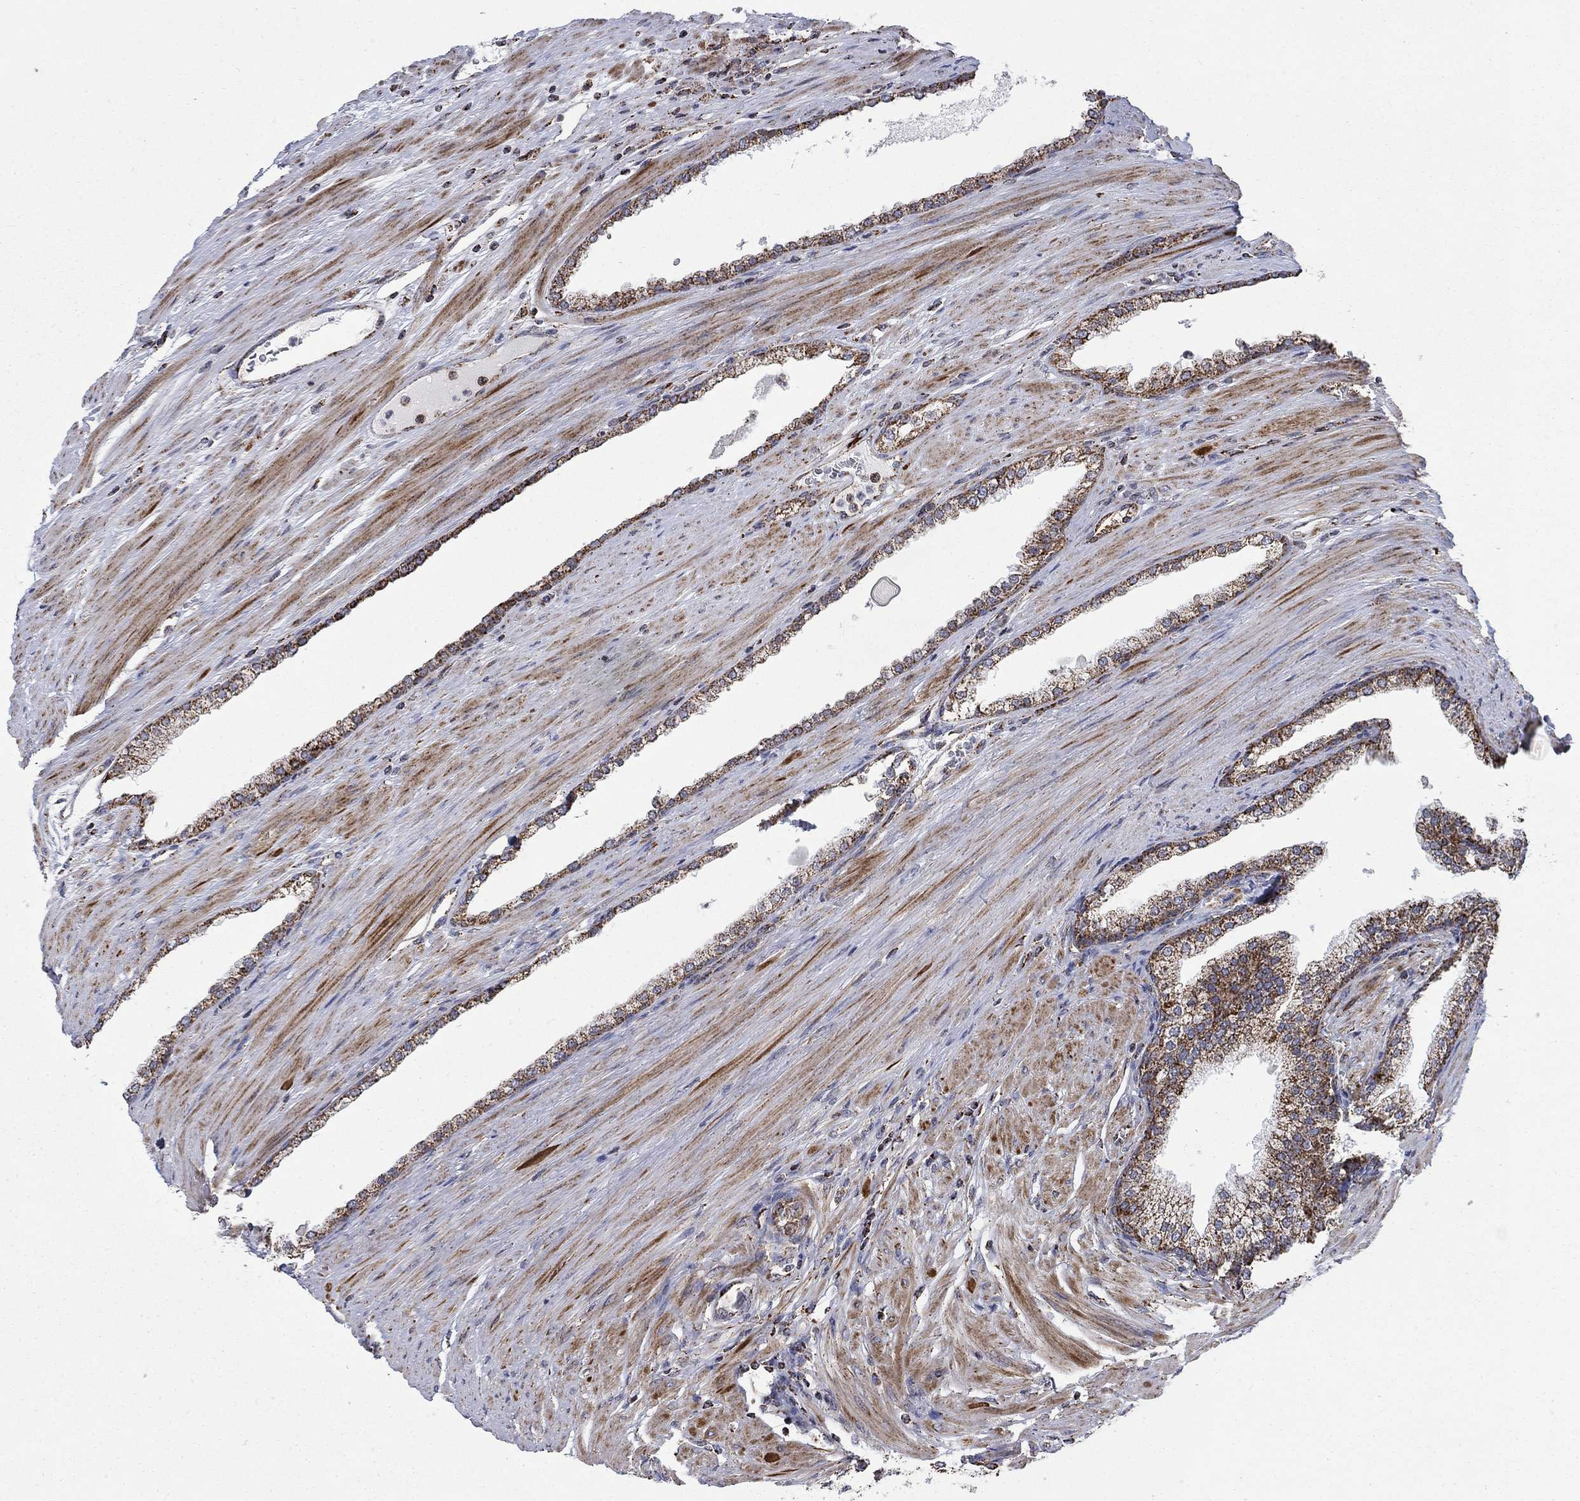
{"staining": {"intensity": "strong", "quantity": ">75%", "location": "cytoplasmic/membranous"}, "tissue": "prostate cancer", "cell_type": "Tumor cells", "image_type": "cancer", "snomed": [{"axis": "morphology", "description": "Adenocarcinoma, NOS"}, {"axis": "topography", "description": "Prostate"}], "caption": "Immunohistochemistry (IHC) histopathology image of human prostate cancer stained for a protein (brown), which reveals high levels of strong cytoplasmic/membranous positivity in approximately >75% of tumor cells.", "gene": "MOAP1", "patient": {"sex": "male", "age": 67}}